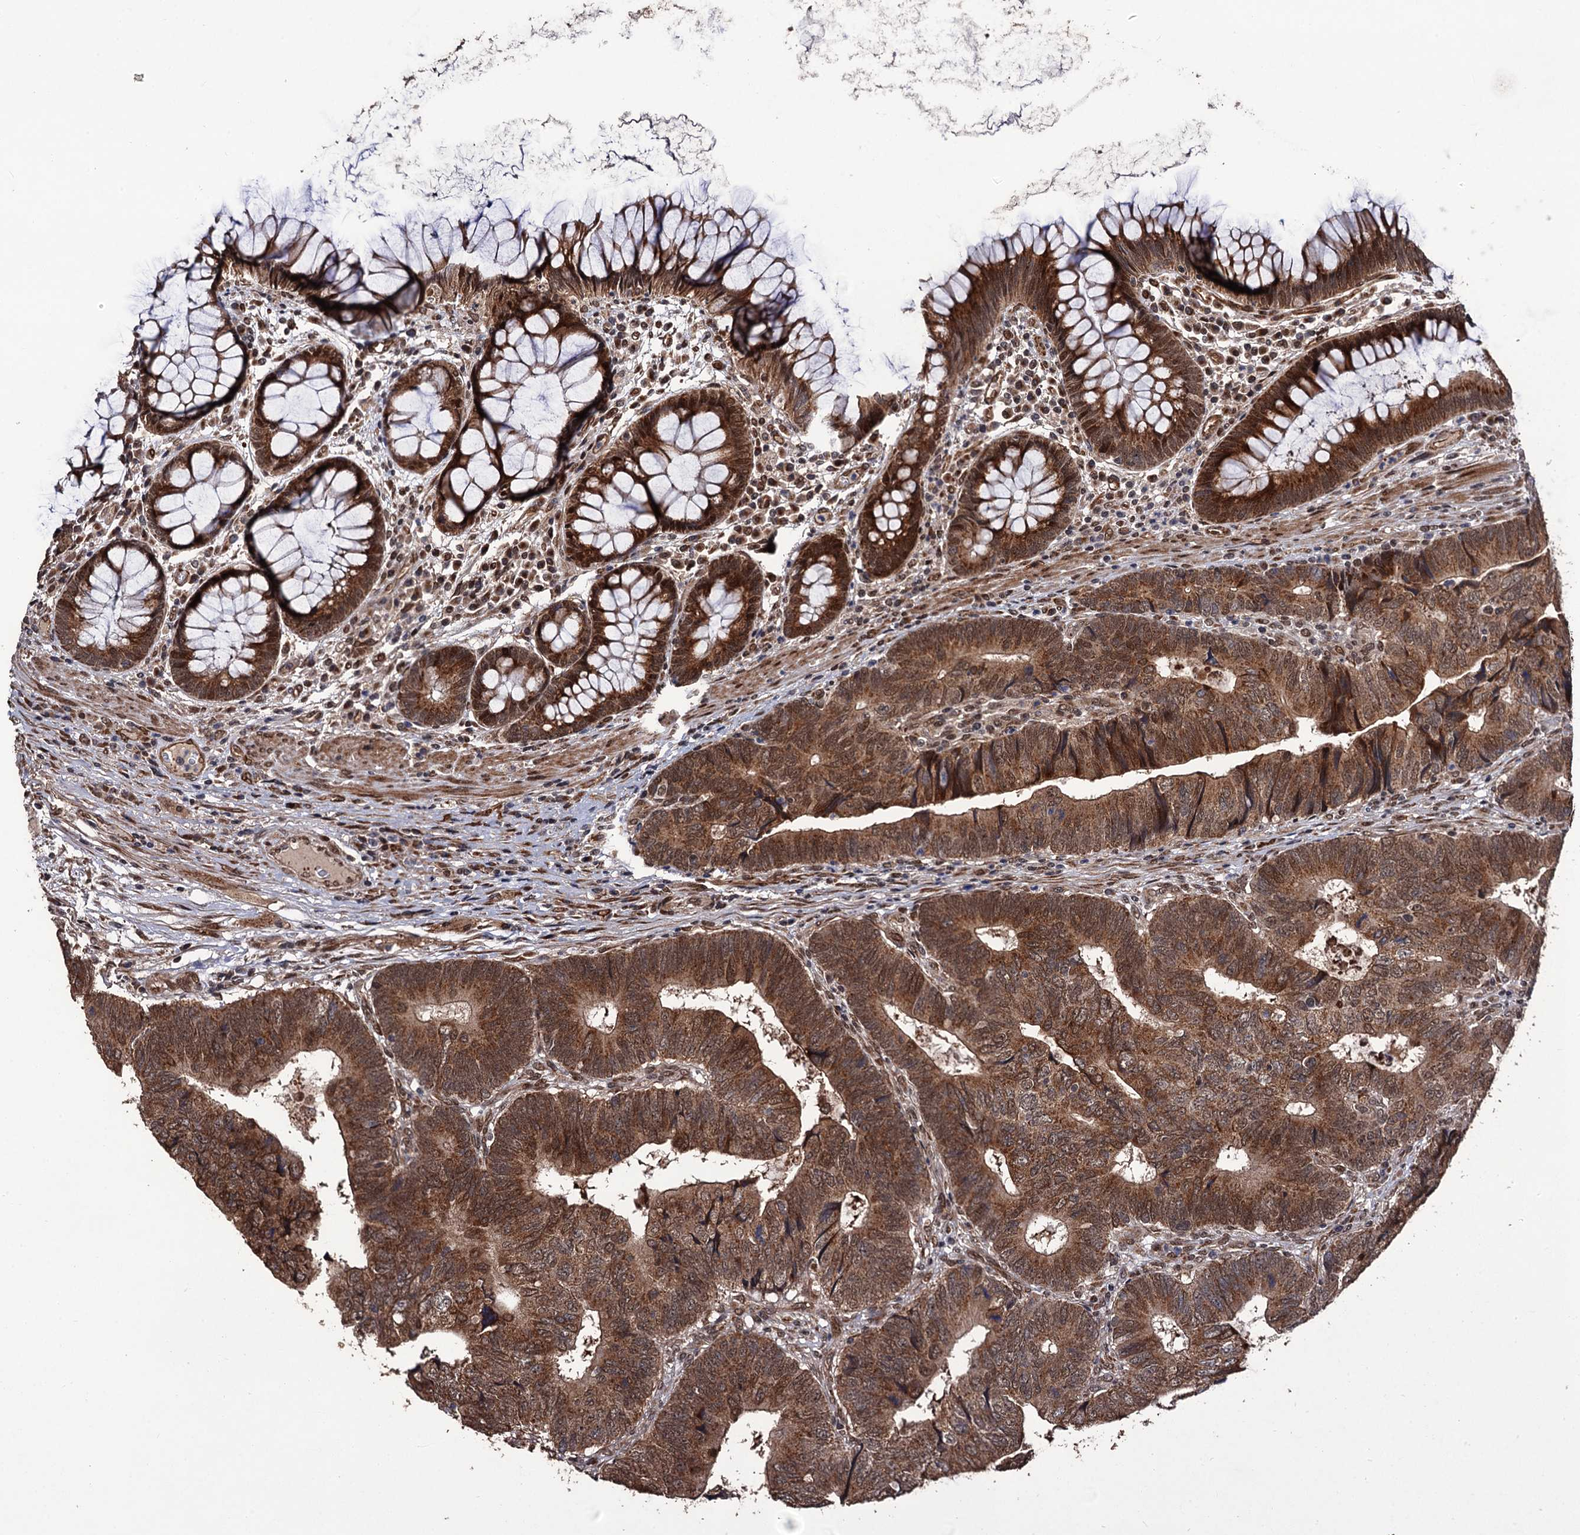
{"staining": {"intensity": "moderate", "quantity": ">75%", "location": "cytoplasmic/membranous"}, "tissue": "colorectal cancer", "cell_type": "Tumor cells", "image_type": "cancer", "snomed": [{"axis": "morphology", "description": "Adenocarcinoma, NOS"}, {"axis": "topography", "description": "Colon"}], "caption": "Human colorectal cancer stained with a brown dye exhibits moderate cytoplasmic/membranous positive staining in about >75% of tumor cells.", "gene": "LRRC63", "patient": {"sex": "female", "age": 67}}